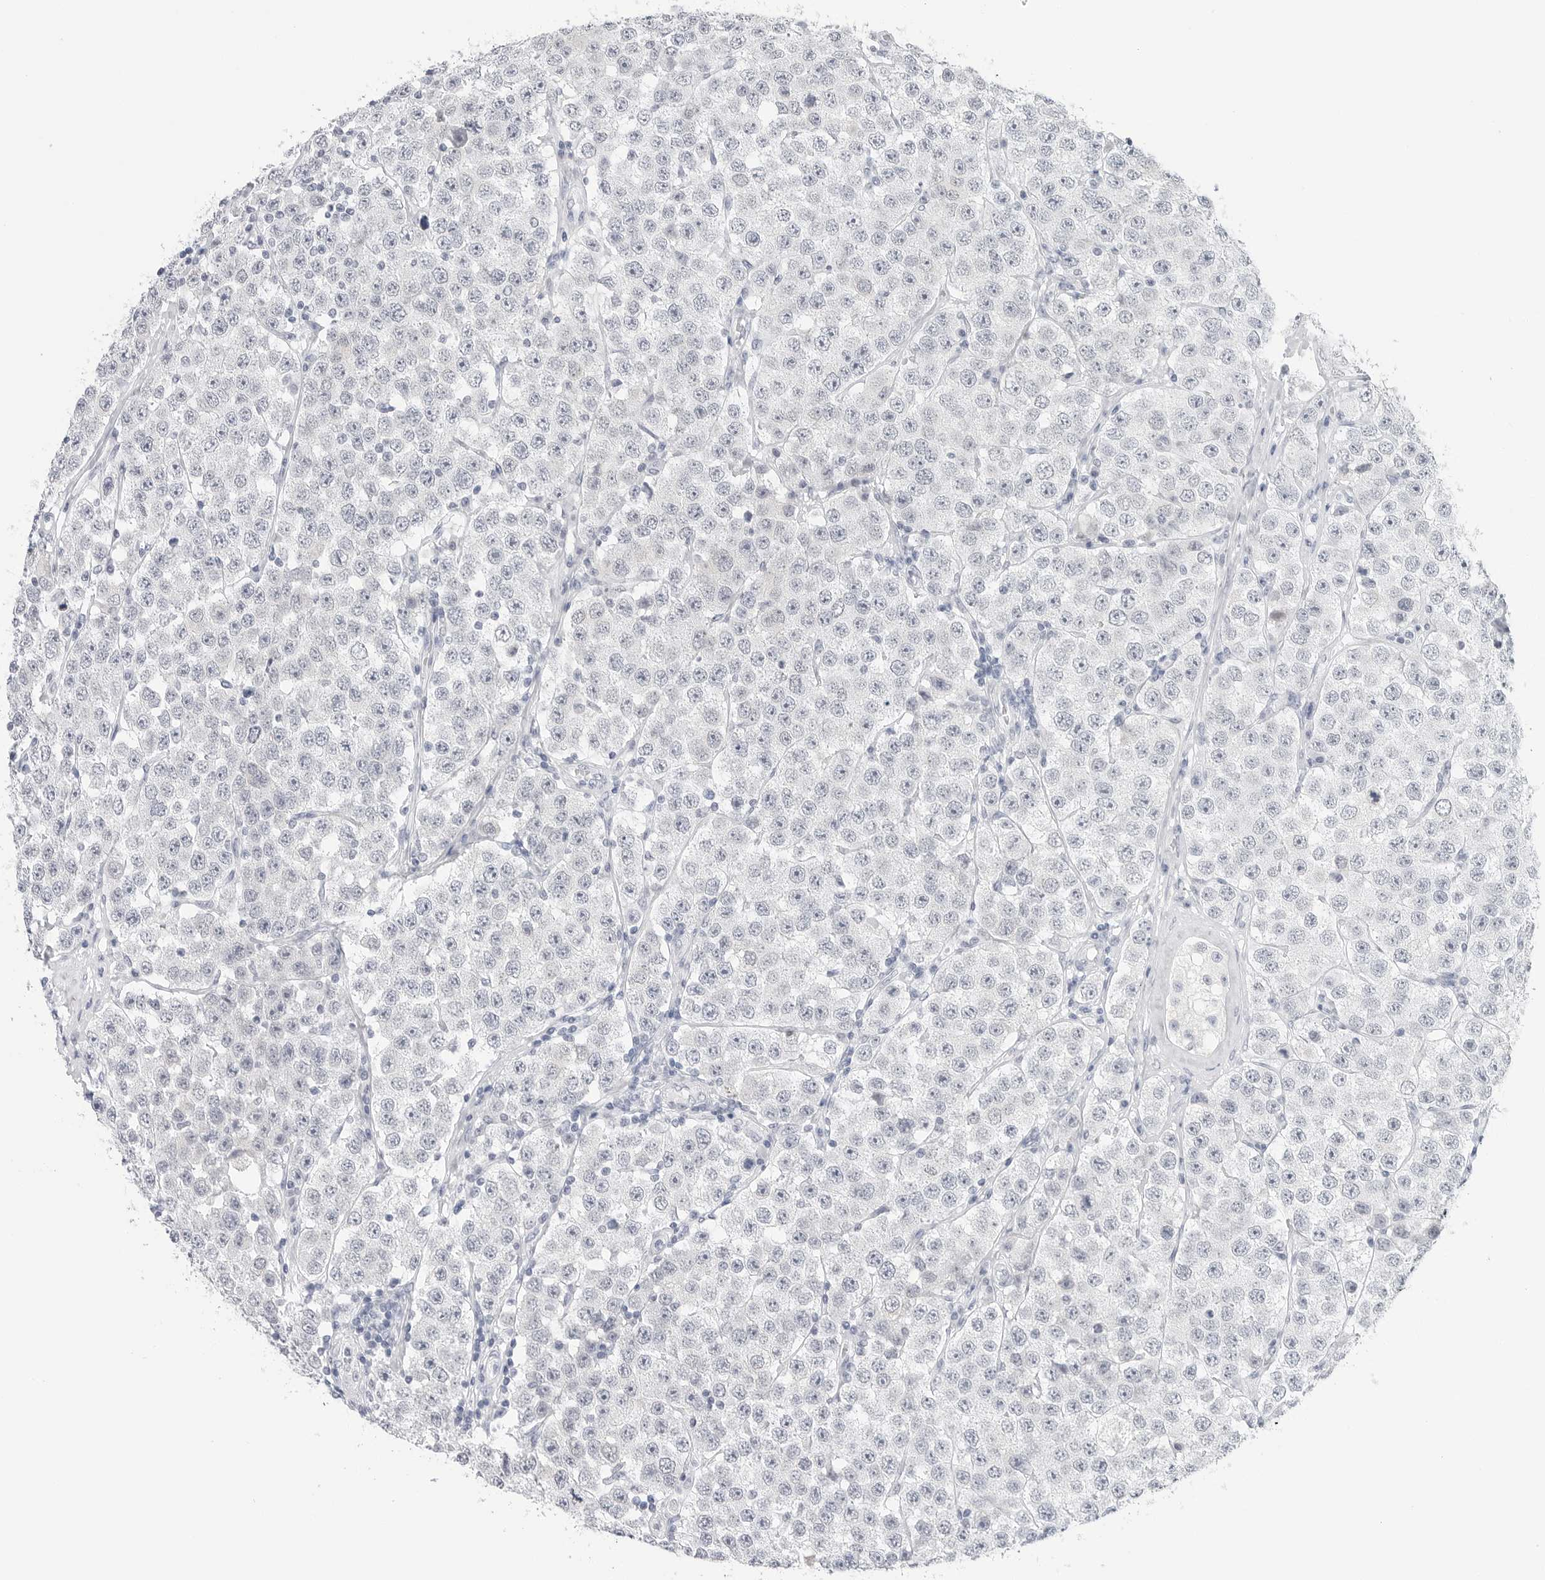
{"staining": {"intensity": "negative", "quantity": "none", "location": "none"}, "tissue": "testis cancer", "cell_type": "Tumor cells", "image_type": "cancer", "snomed": [{"axis": "morphology", "description": "Seminoma, NOS"}, {"axis": "topography", "description": "Testis"}], "caption": "An immunohistochemistry photomicrograph of seminoma (testis) is shown. There is no staining in tumor cells of seminoma (testis).", "gene": "HSPB7", "patient": {"sex": "male", "age": 28}}